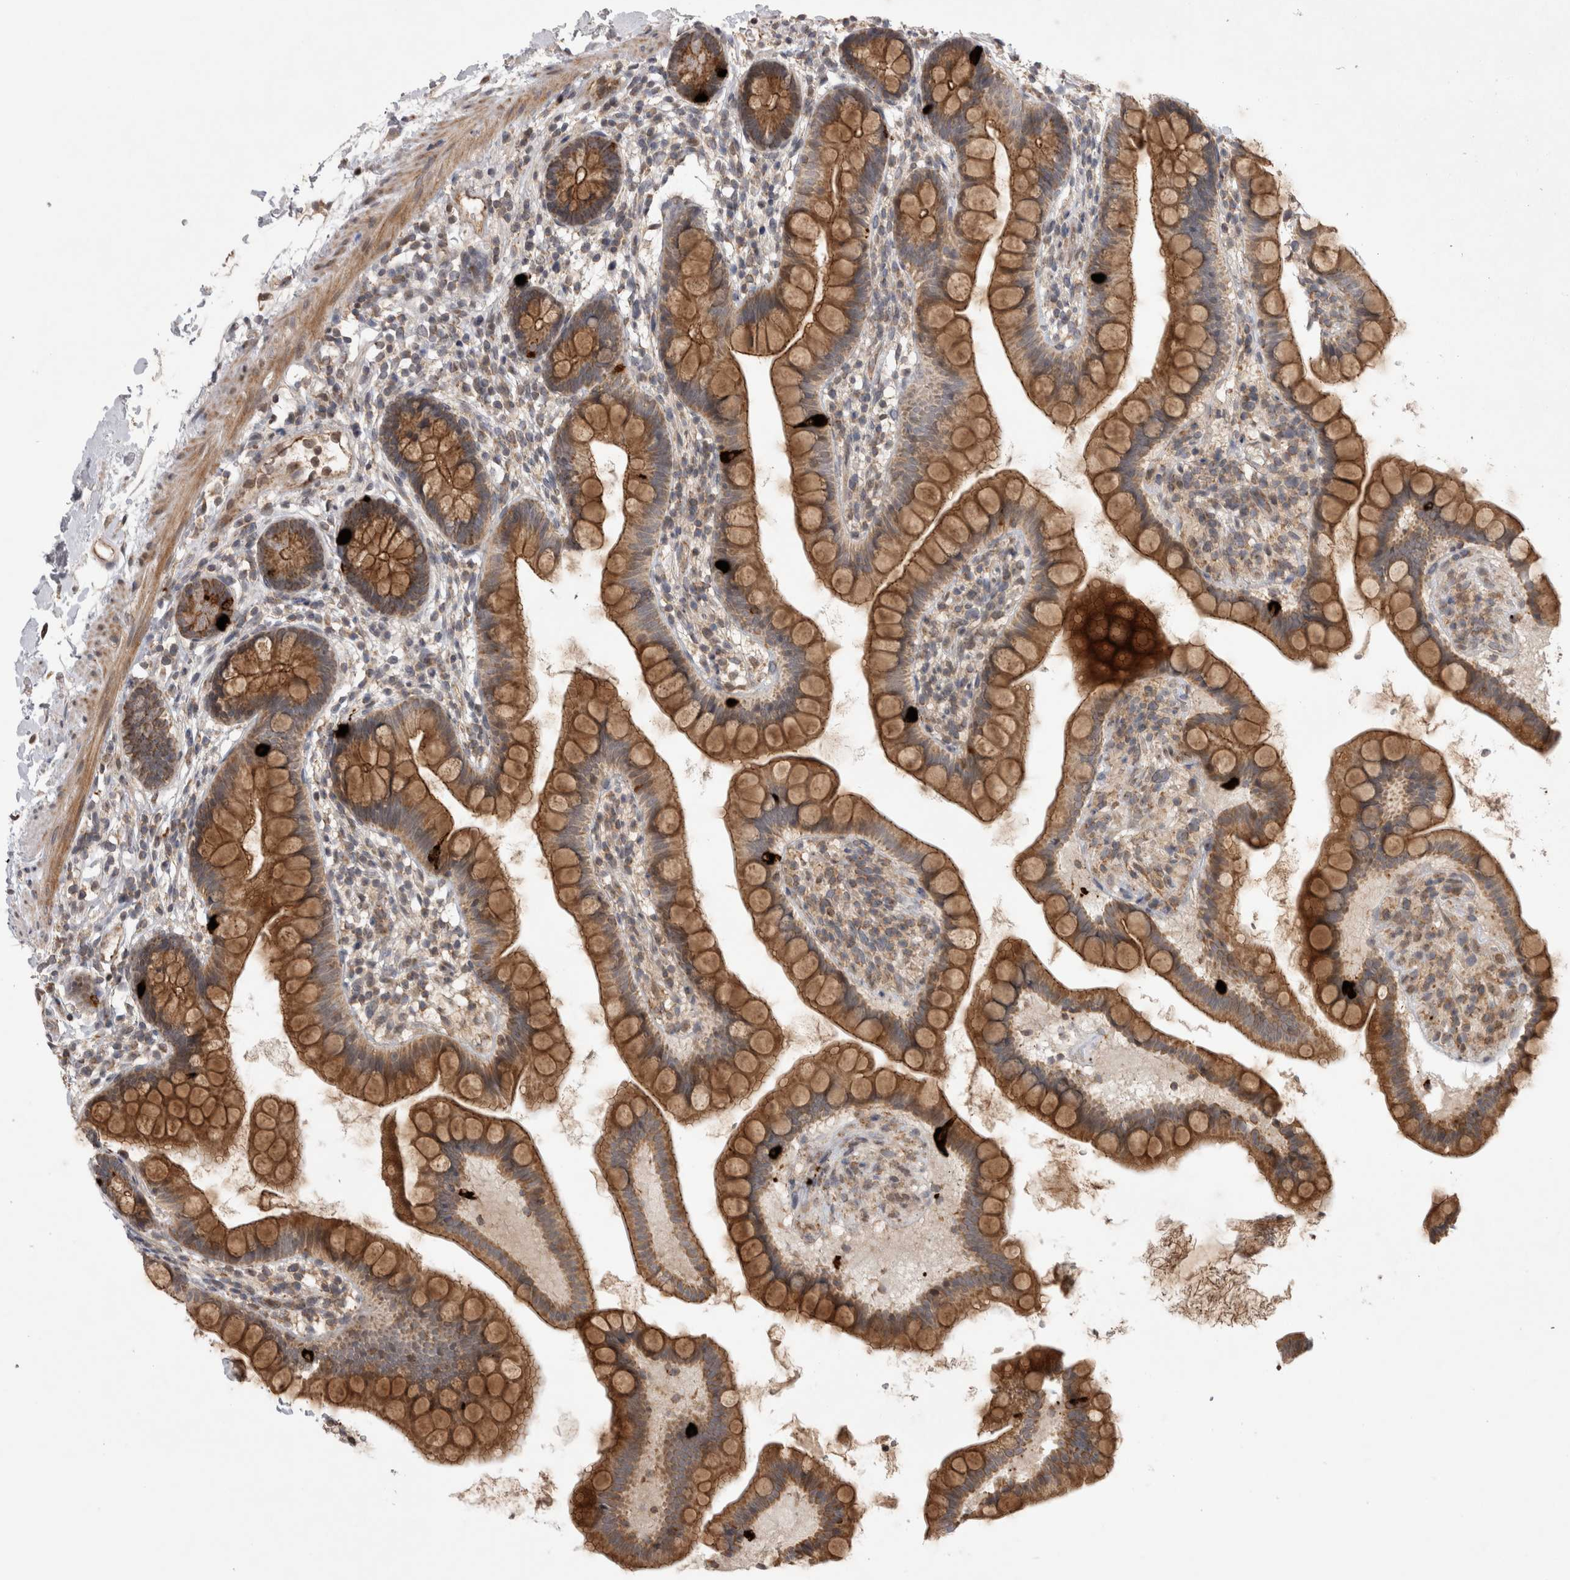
{"staining": {"intensity": "moderate", "quantity": ">75%", "location": "cytoplasmic/membranous"}, "tissue": "small intestine", "cell_type": "Glandular cells", "image_type": "normal", "snomed": [{"axis": "morphology", "description": "Normal tissue, NOS"}, {"axis": "topography", "description": "Small intestine"}], "caption": "Brown immunohistochemical staining in unremarkable small intestine displays moderate cytoplasmic/membranous staining in approximately >75% of glandular cells.", "gene": "KCNIP1", "patient": {"sex": "female", "age": 84}}